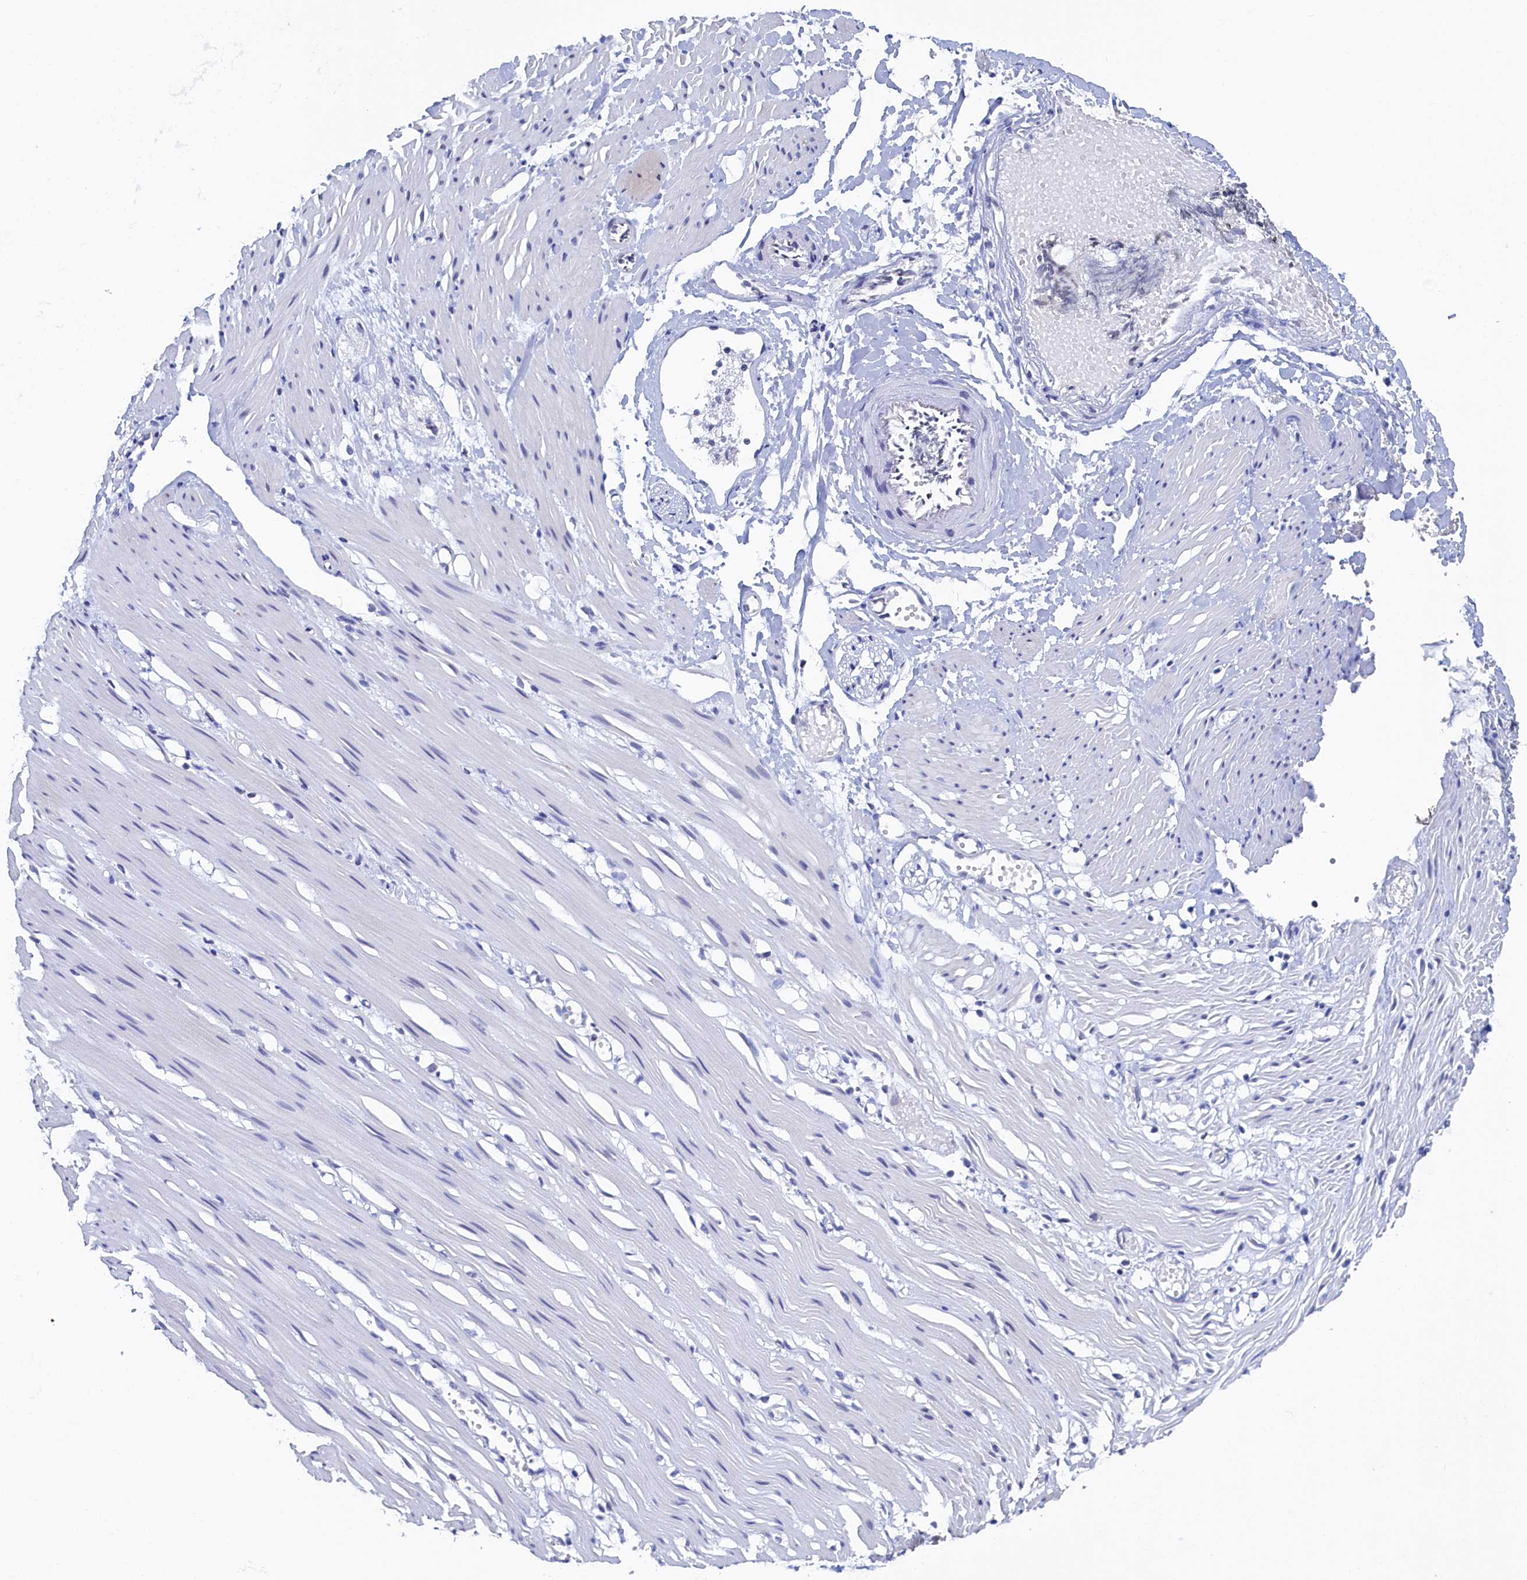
{"staining": {"intensity": "negative", "quantity": "none", "location": "none"}, "tissue": "adipose tissue", "cell_type": "Adipocytes", "image_type": "normal", "snomed": [{"axis": "morphology", "description": "Normal tissue, NOS"}, {"axis": "morphology", "description": "Adenocarcinoma, NOS"}, {"axis": "topography", "description": "Colon"}, {"axis": "topography", "description": "Peripheral nerve tissue"}], "caption": "High power microscopy histopathology image of an immunohistochemistry image of normal adipose tissue, revealing no significant positivity in adipocytes.", "gene": "C11orf54", "patient": {"sex": "male", "age": 14}}